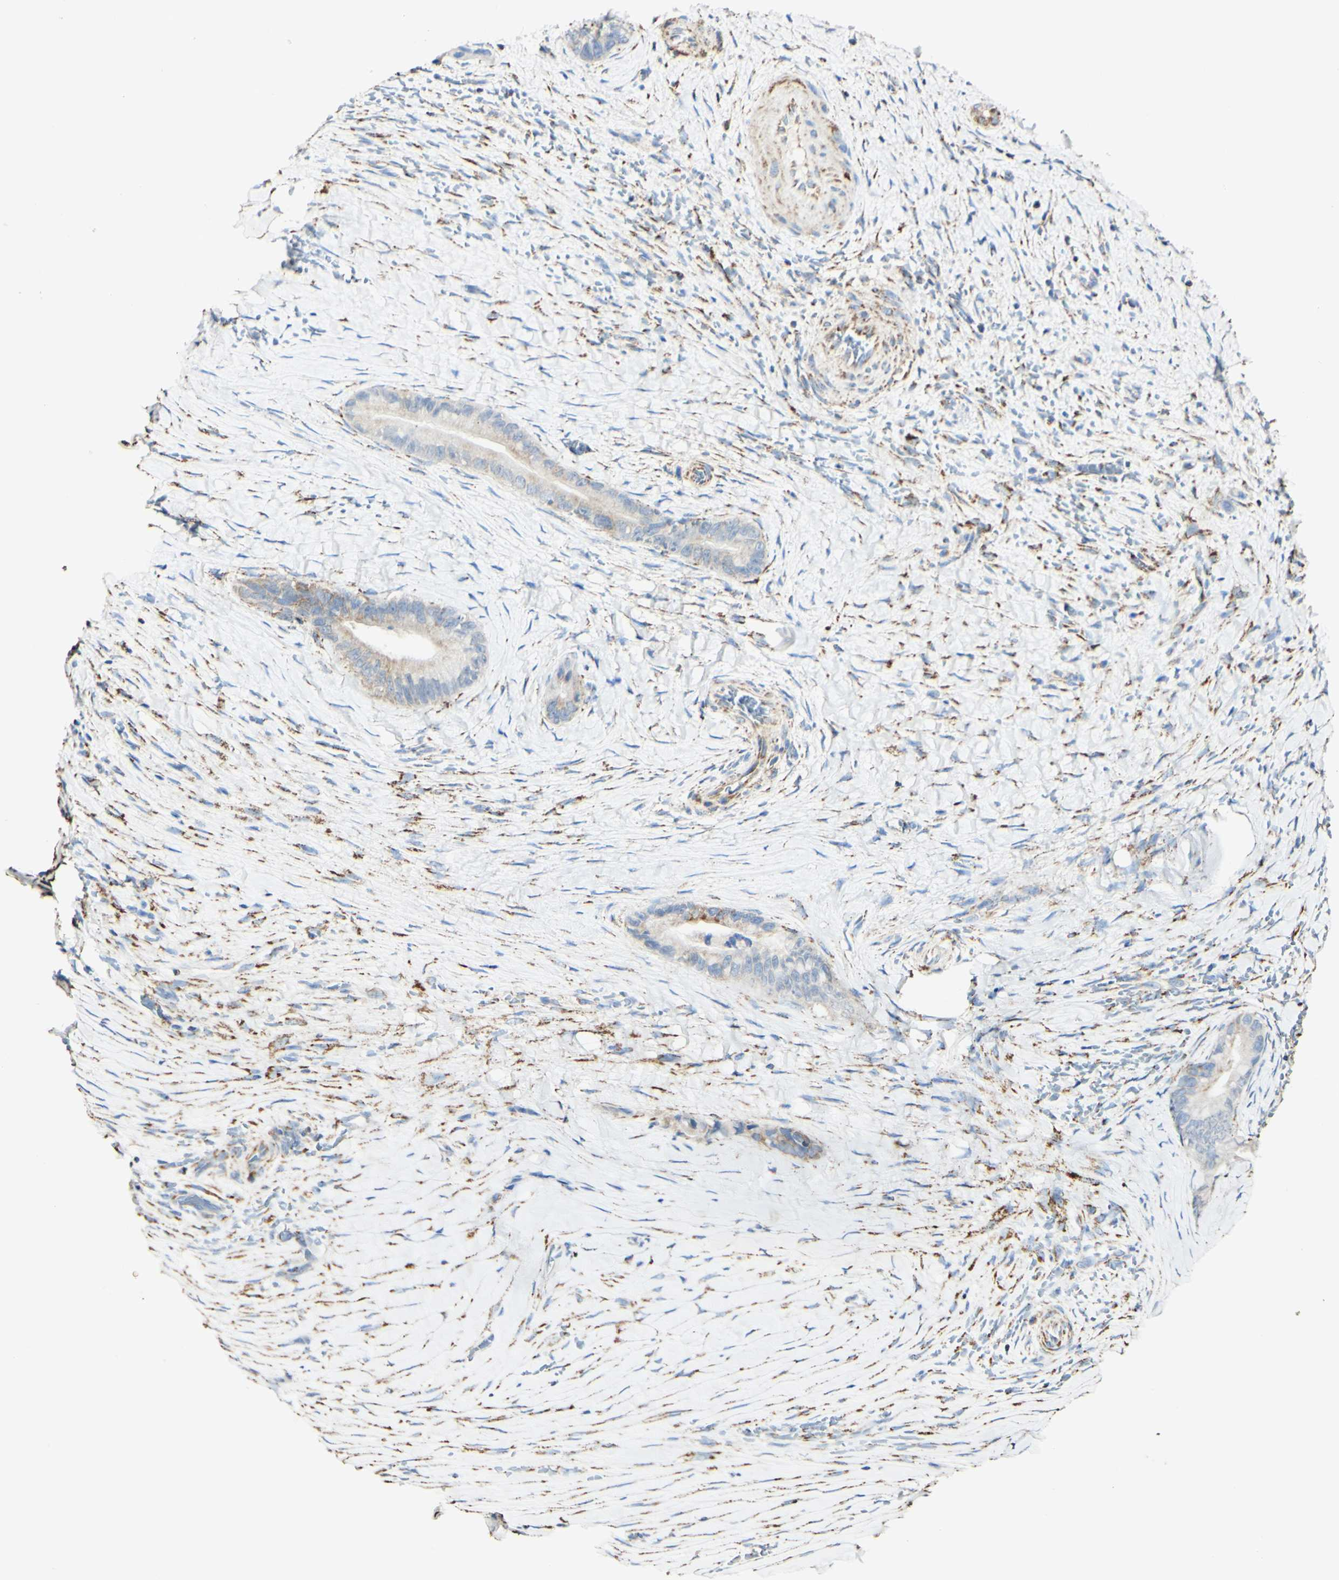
{"staining": {"intensity": "negative", "quantity": "none", "location": "none"}, "tissue": "liver cancer", "cell_type": "Tumor cells", "image_type": "cancer", "snomed": [{"axis": "morphology", "description": "Cholangiocarcinoma"}, {"axis": "topography", "description": "Liver"}], "caption": "This is a histopathology image of immunohistochemistry (IHC) staining of cholangiocarcinoma (liver), which shows no positivity in tumor cells. Brightfield microscopy of immunohistochemistry (IHC) stained with DAB (brown) and hematoxylin (blue), captured at high magnification.", "gene": "OXCT1", "patient": {"sex": "female", "age": 55}}